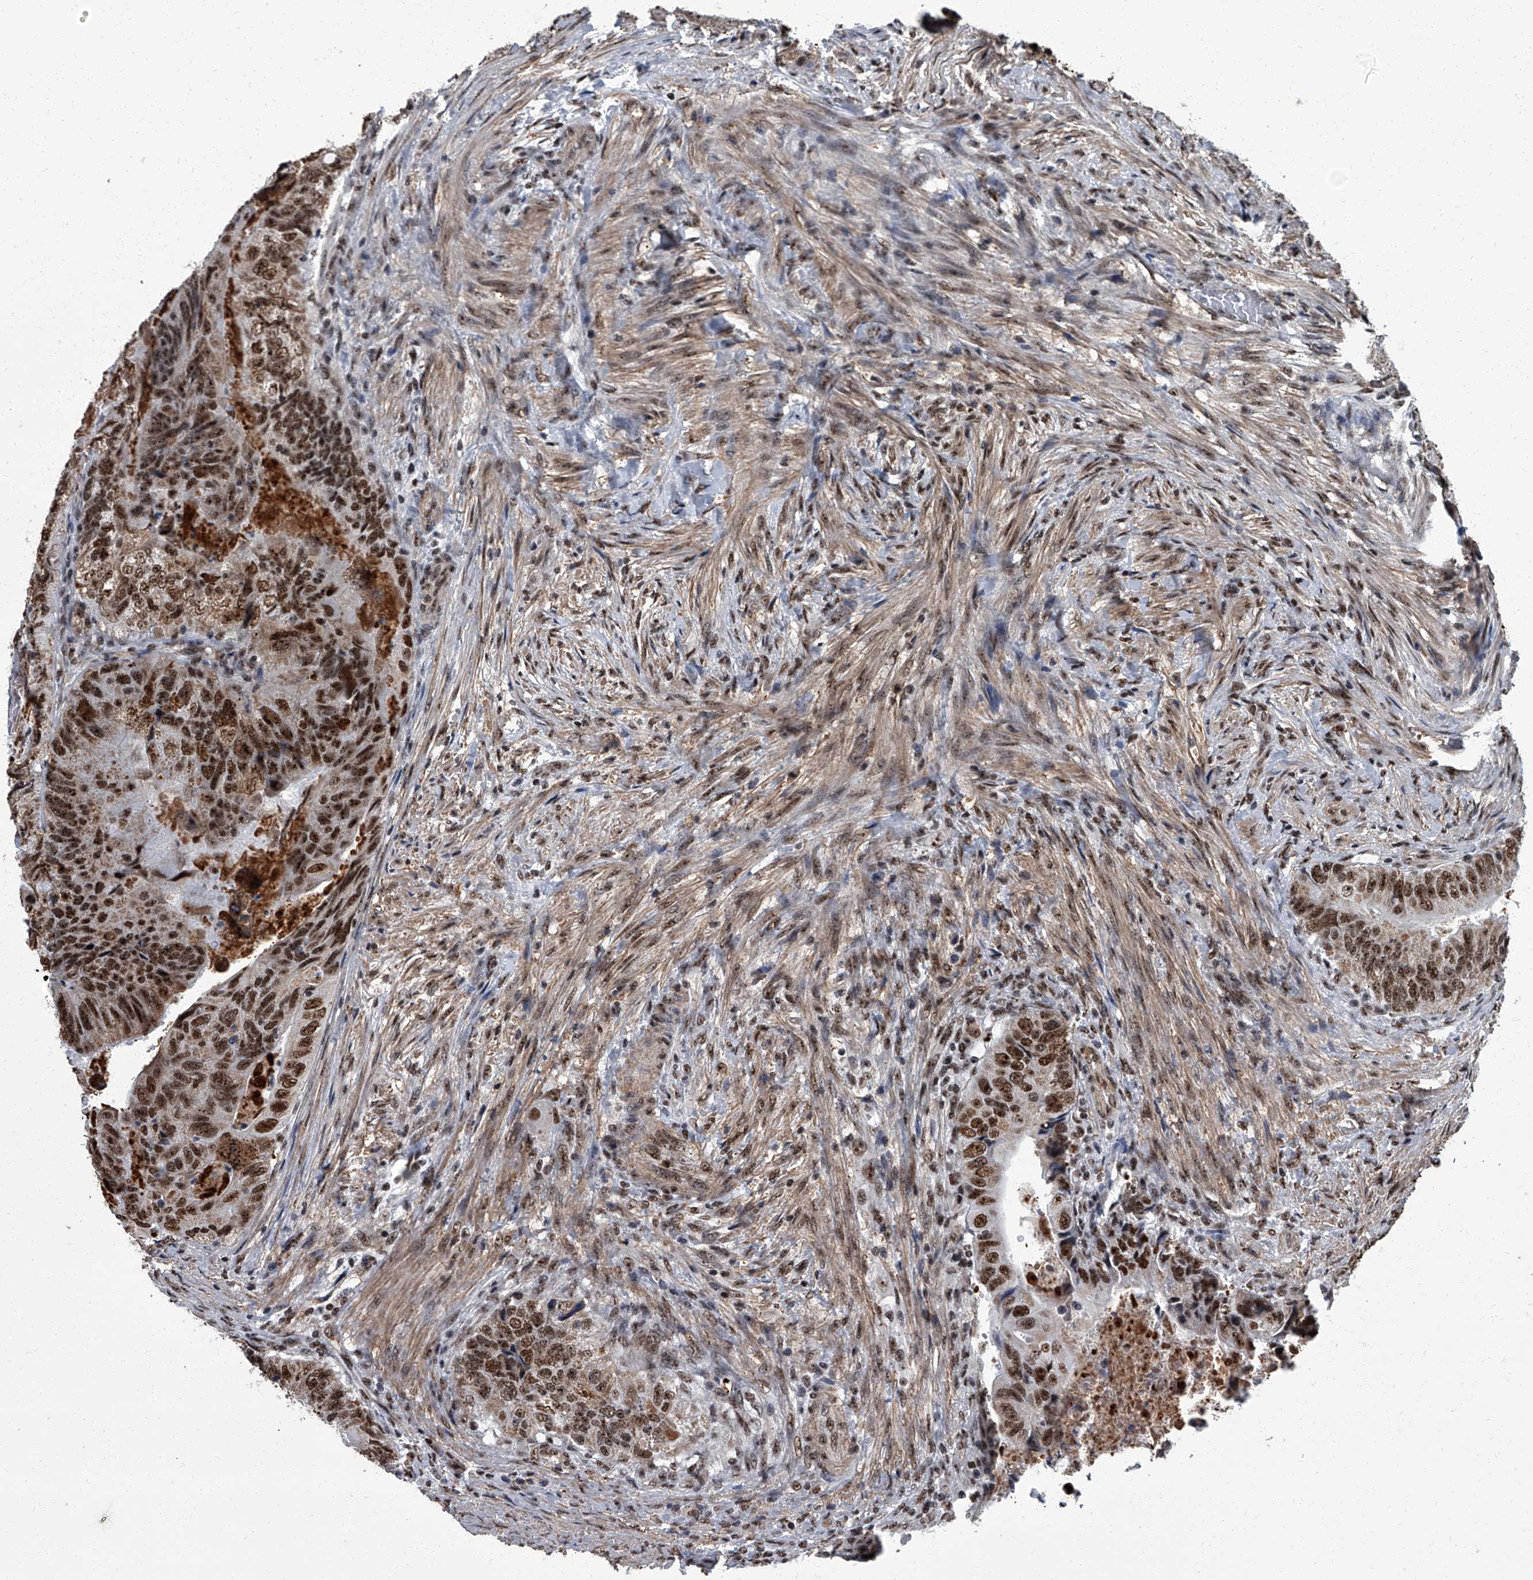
{"staining": {"intensity": "strong", "quantity": ">75%", "location": "cytoplasmic/membranous,nuclear"}, "tissue": "colorectal cancer", "cell_type": "Tumor cells", "image_type": "cancer", "snomed": [{"axis": "morphology", "description": "Adenocarcinoma, NOS"}, {"axis": "topography", "description": "Rectum"}], "caption": "Human colorectal adenocarcinoma stained for a protein (brown) shows strong cytoplasmic/membranous and nuclear positive positivity in approximately >75% of tumor cells.", "gene": "ZNF518B", "patient": {"sex": "male", "age": 63}}